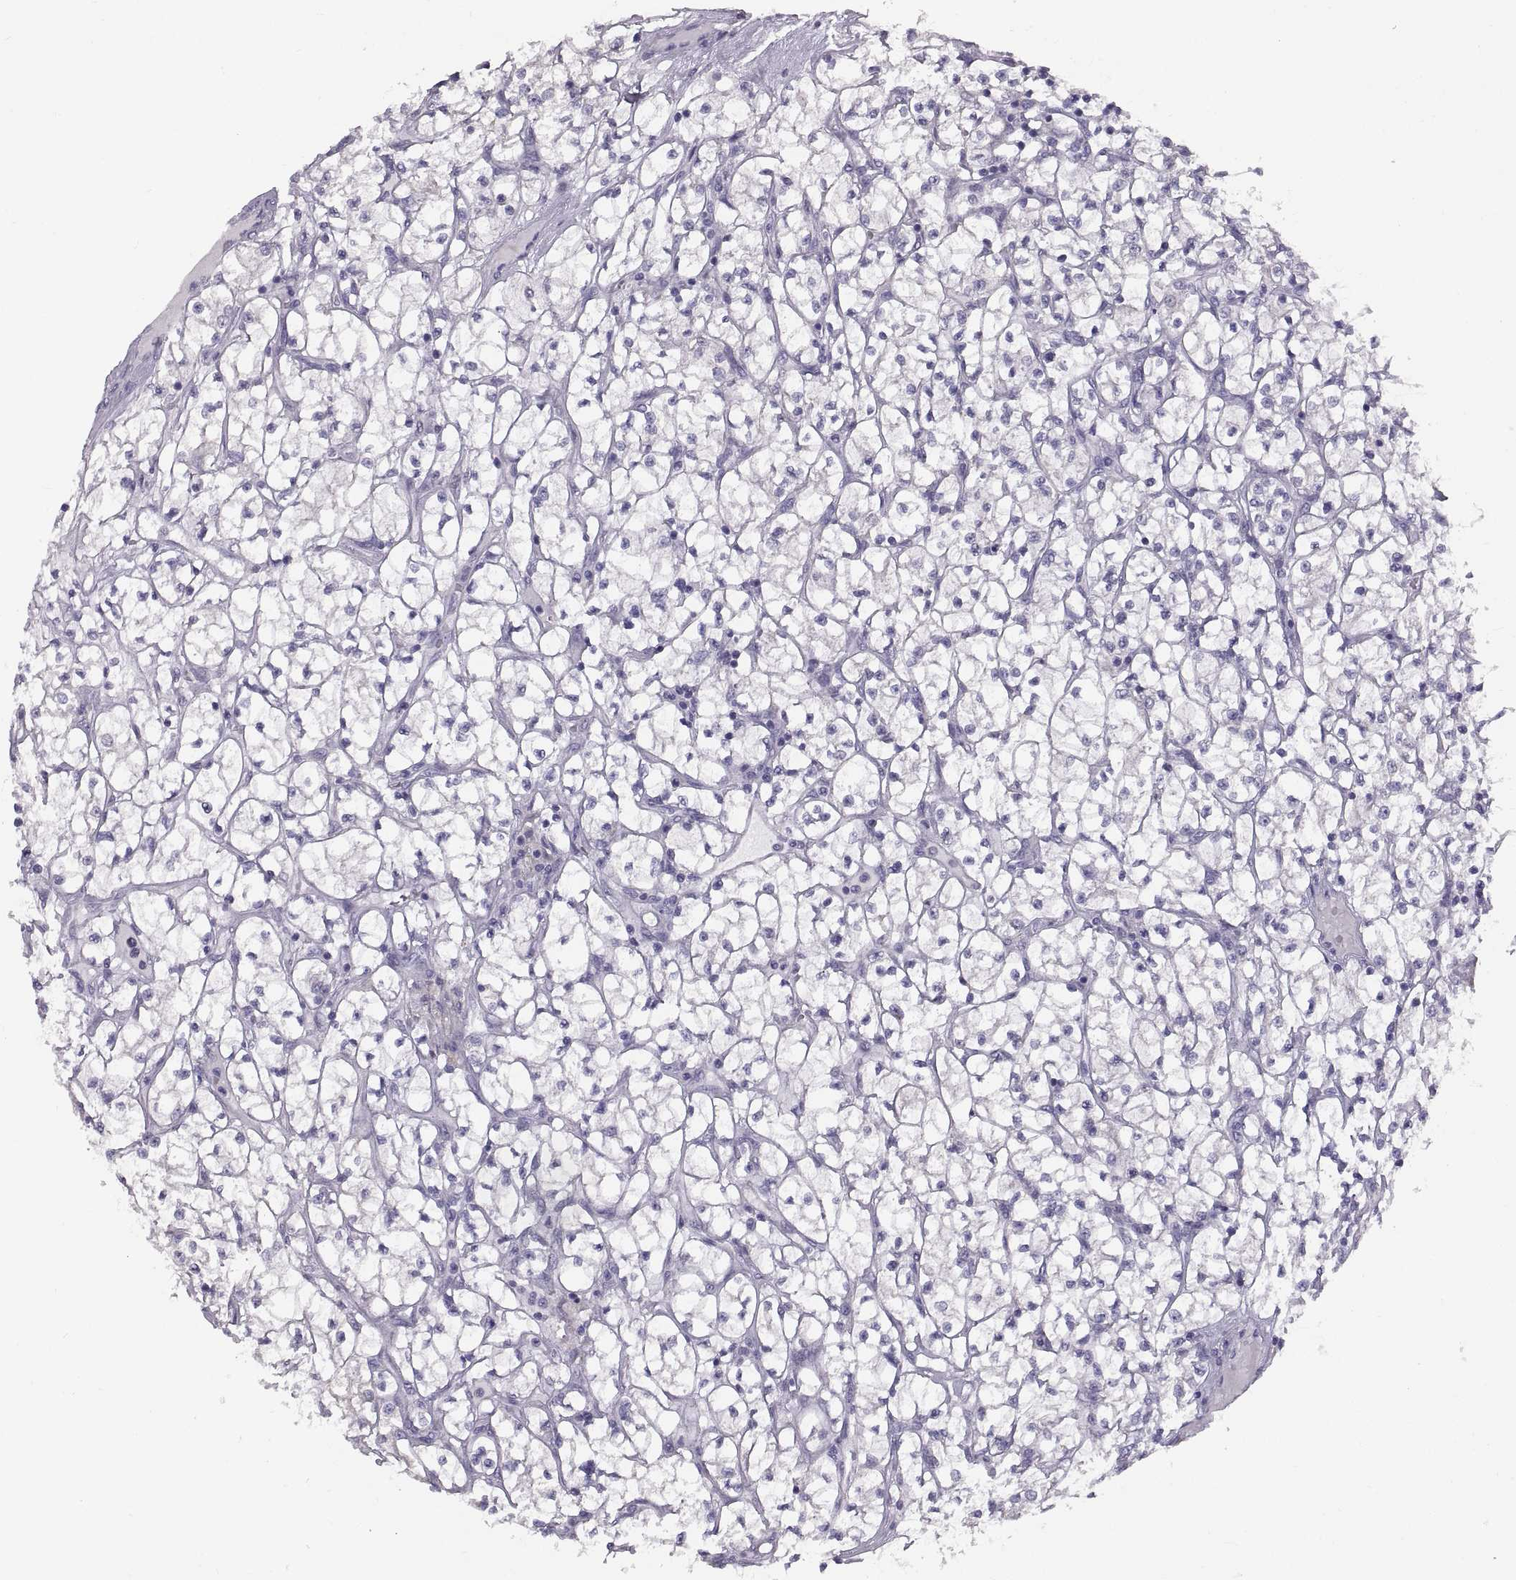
{"staining": {"intensity": "negative", "quantity": "none", "location": "none"}, "tissue": "renal cancer", "cell_type": "Tumor cells", "image_type": "cancer", "snomed": [{"axis": "morphology", "description": "Adenocarcinoma, NOS"}, {"axis": "topography", "description": "Kidney"}], "caption": "IHC of human renal cancer exhibits no staining in tumor cells.", "gene": "WBP2NL", "patient": {"sex": "female", "age": 64}}